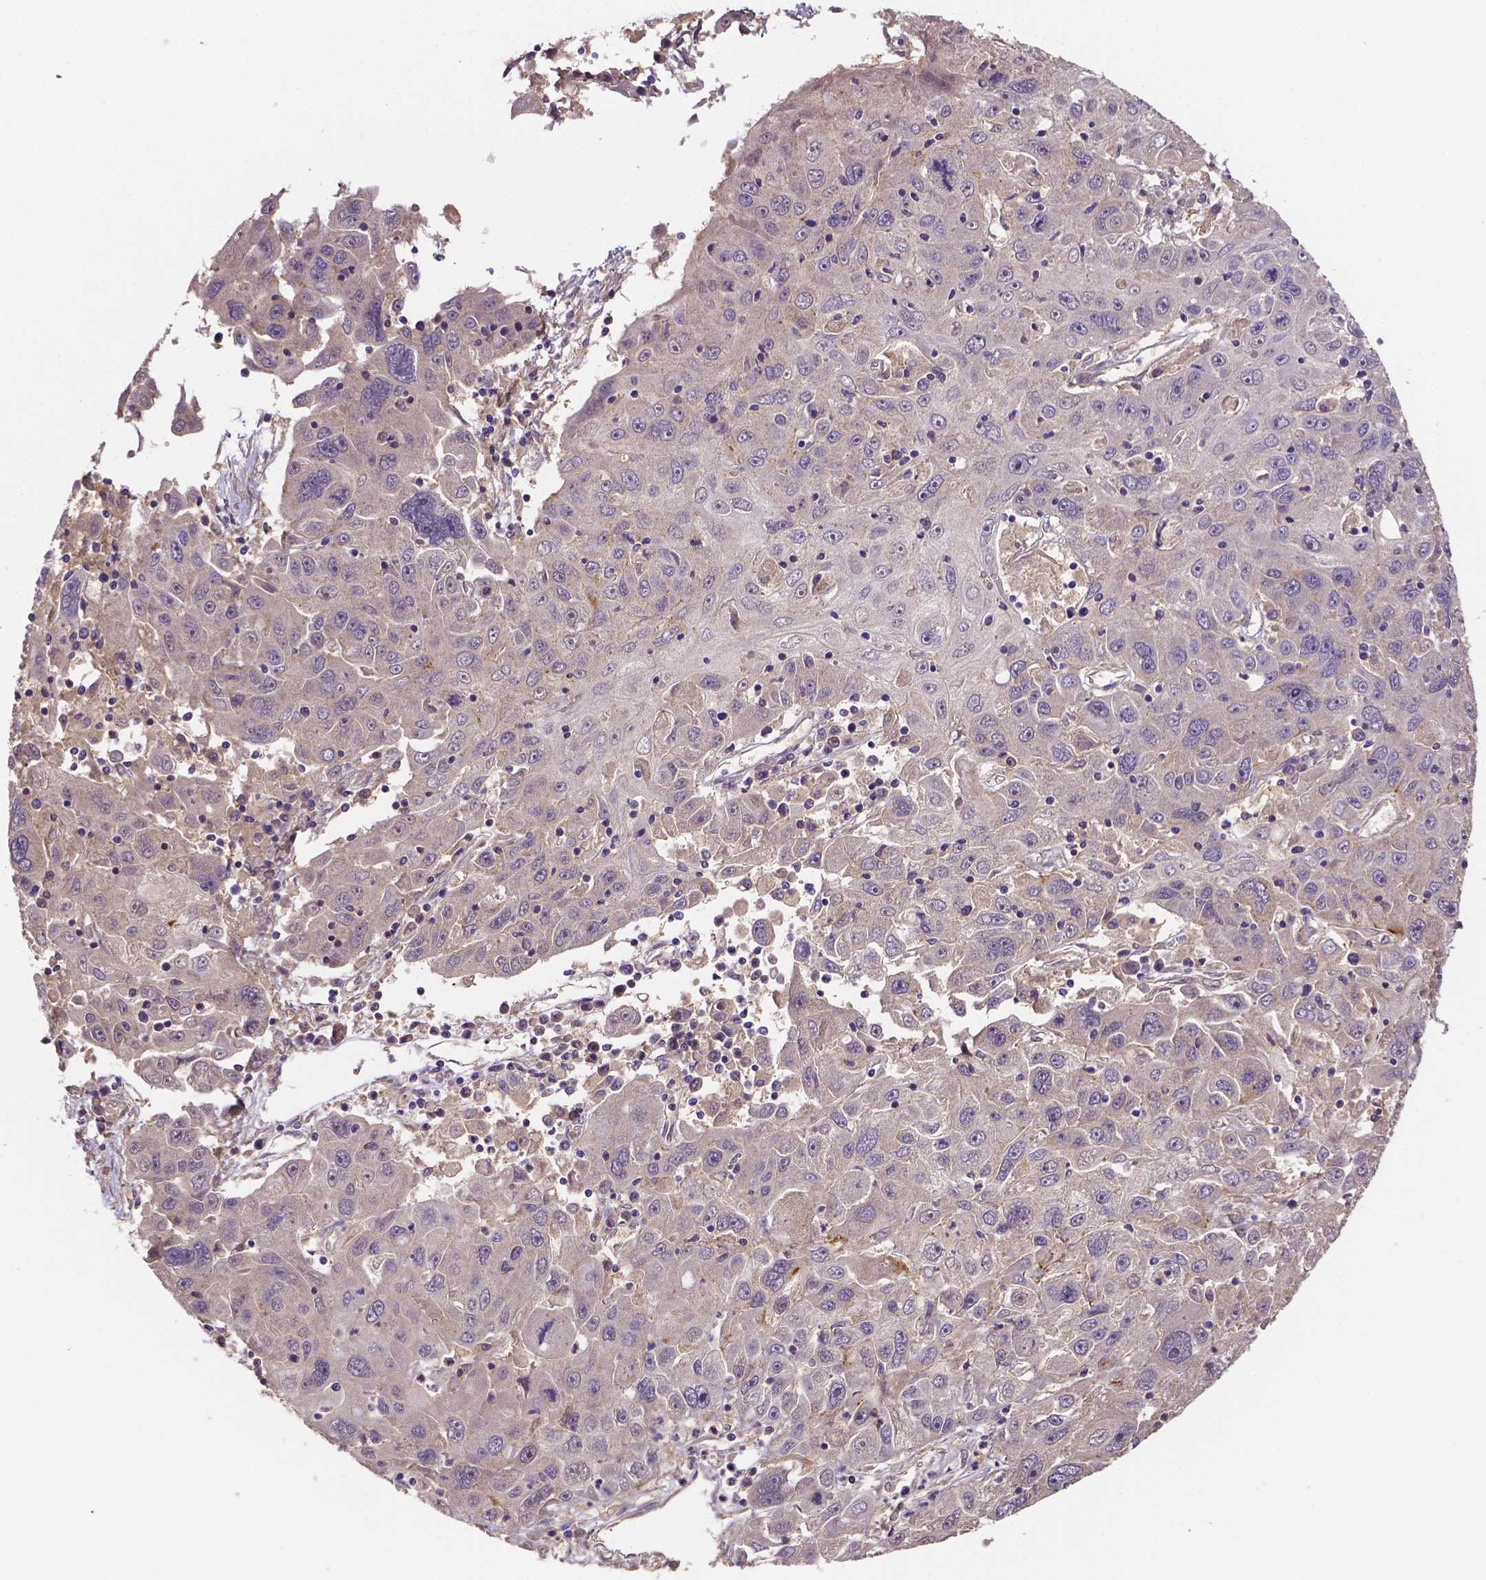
{"staining": {"intensity": "negative", "quantity": "none", "location": "none"}, "tissue": "stomach cancer", "cell_type": "Tumor cells", "image_type": "cancer", "snomed": [{"axis": "morphology", "description": "Adenocarcinoma, NOS"}, {"axis": "topography", "description": "Stomach"}], "caption": "An IHC photomicrograph of stomach cancer is shown. There is no staining in tumor cells of stomach cancer.", "gene": "RNF123", "patient": {"sex": "male", "age": 56}}